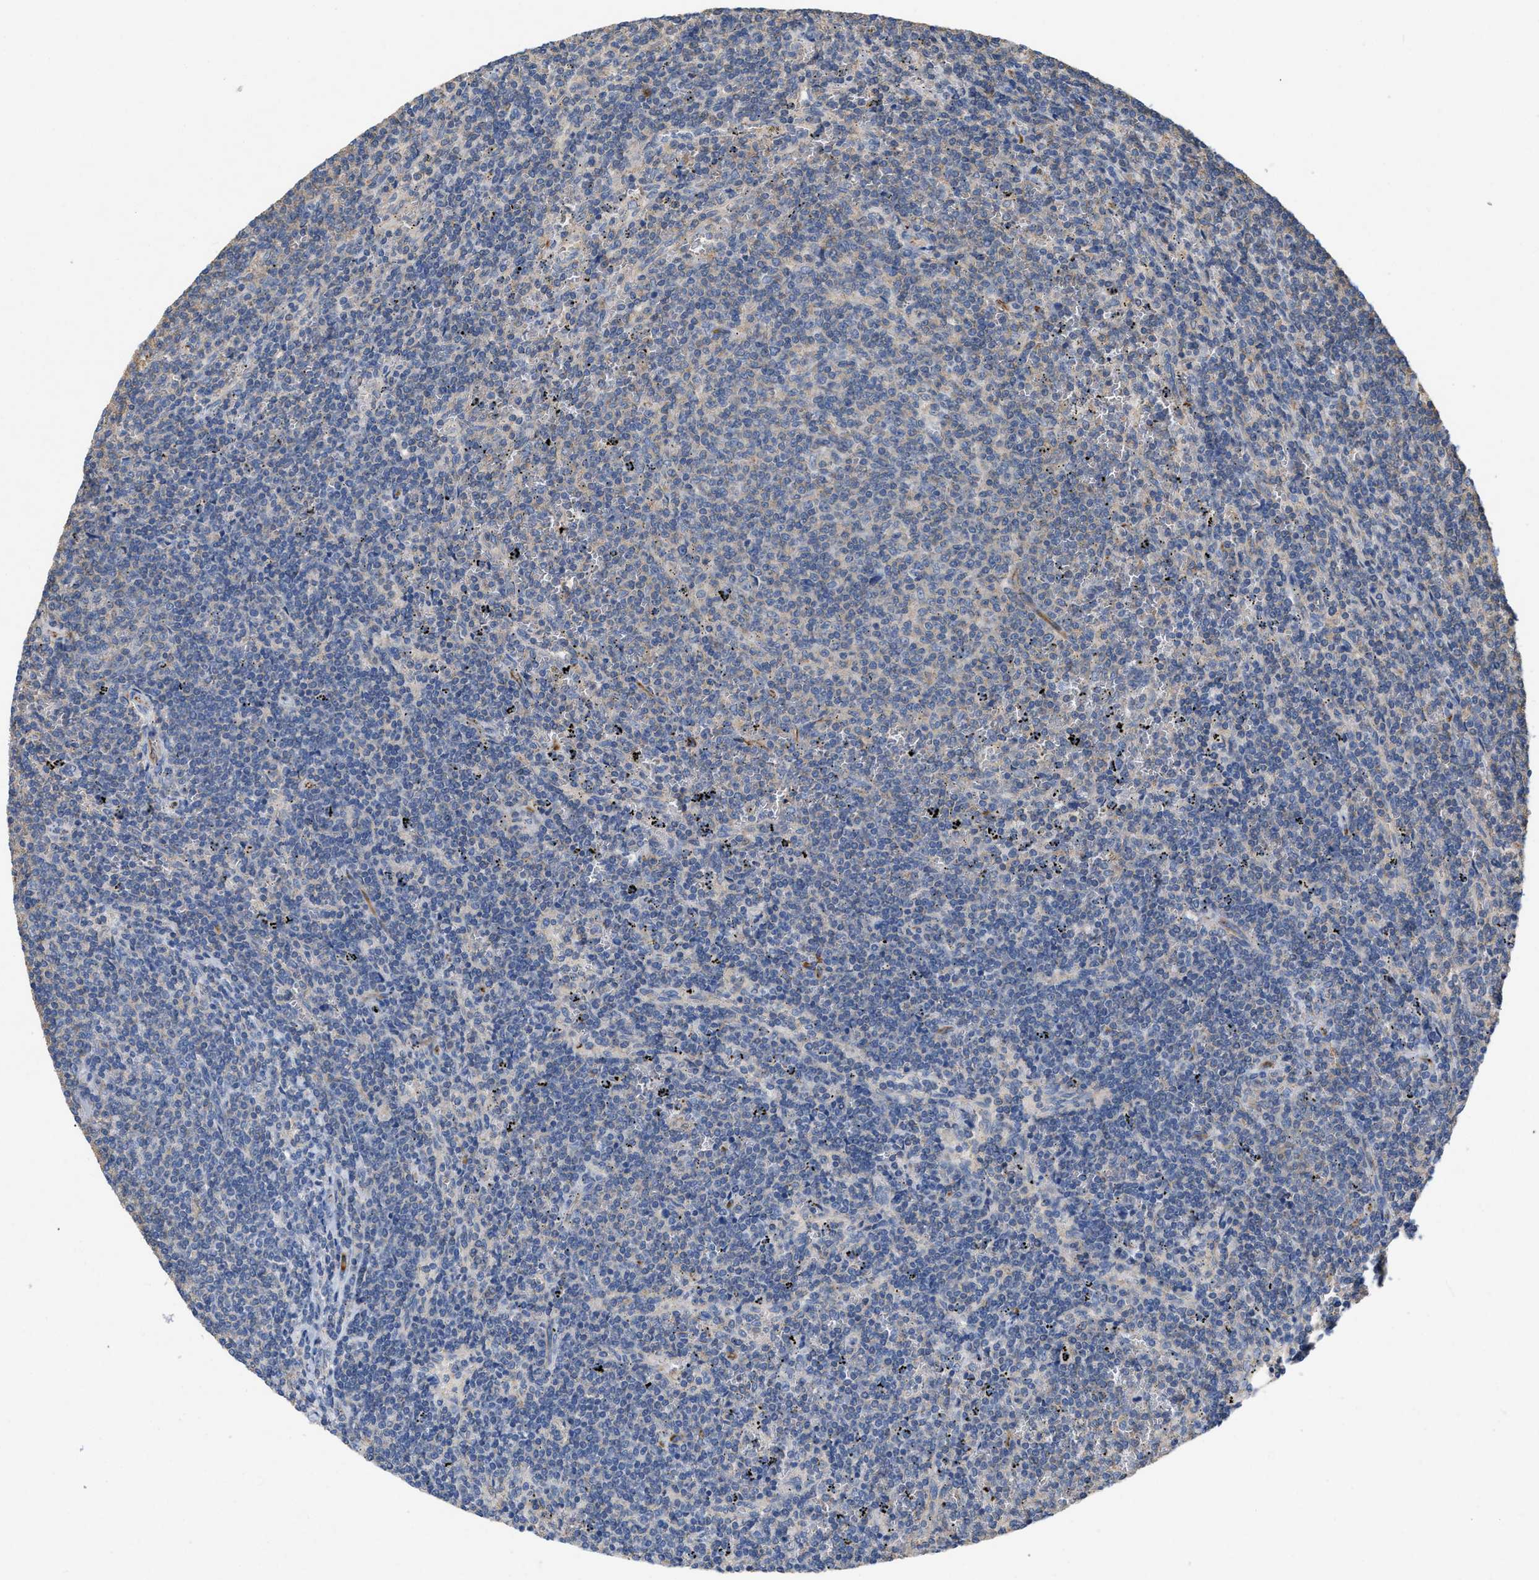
{"staining": {"intensity": "negative", "quantity": "none", "location": "none"}, "tissue": "lymphoma", "cell_type": "Tumor cells", "image_type": "cancer", "snomed": [{"axis": "morphology", "description": "Malignant lymphoma, non-Hodgkin's type, Low grade"}, {"axis": "topography", "description": "Spleen"}], "caption": "IHC photomicrograph of neoplastic tissue: human malignant lymphoma, non-Hodgkin's type (low-grade) stained with DAB (3,3'-diaminobenzidine) reveals no significant protein positivity in tumor cells.", "gene": "TMEM131", "patient": {"sex": "female", "age": 50}}